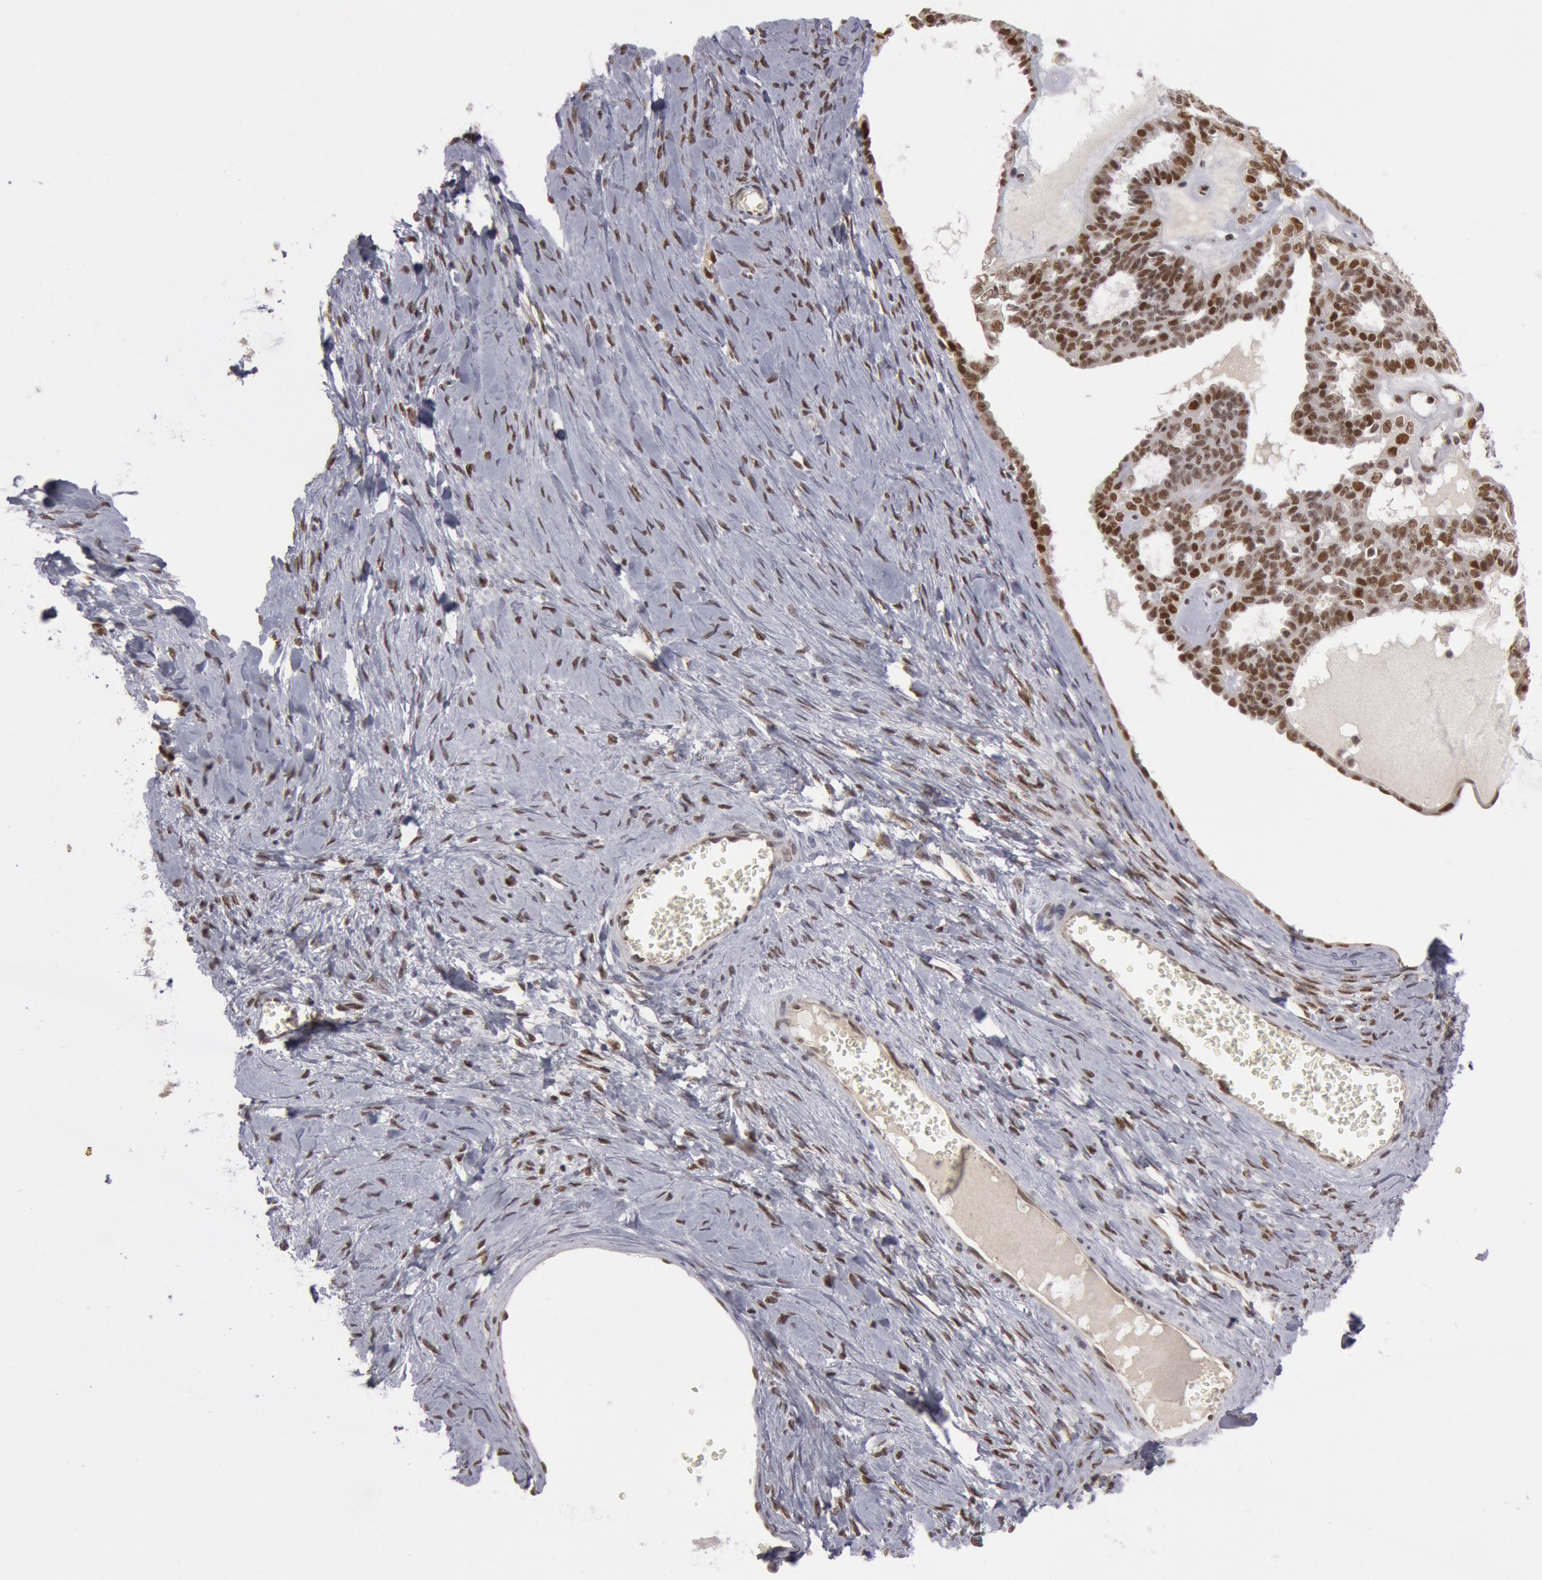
{"staining": {"intensity": "moderate", "quantity": ">75%", "location": "nuclear"}, "tissue": "ovarian cancer", "cell_type": "Tumor cells", "image_type": "cancer", "snomed": [{"axis": "morphology", "description": "Cystadenocarcinoma, serous, NOS"}, {"axis": "topography", "description": "Ovary"}], "caption": "Moderate nuclear expression is appreciated in approximately >75% of tumor cells in ovarian cancer (serous cystadenocarcinoma). The staining is performed using DAB (3,3'-diaminobenzidine) brown chromogen to label protein expression. The nuclei are counter-stained blue using hematoxylin.", "gene": "PPP4R3B", "patient": {"sex": "female", "age": 71}}